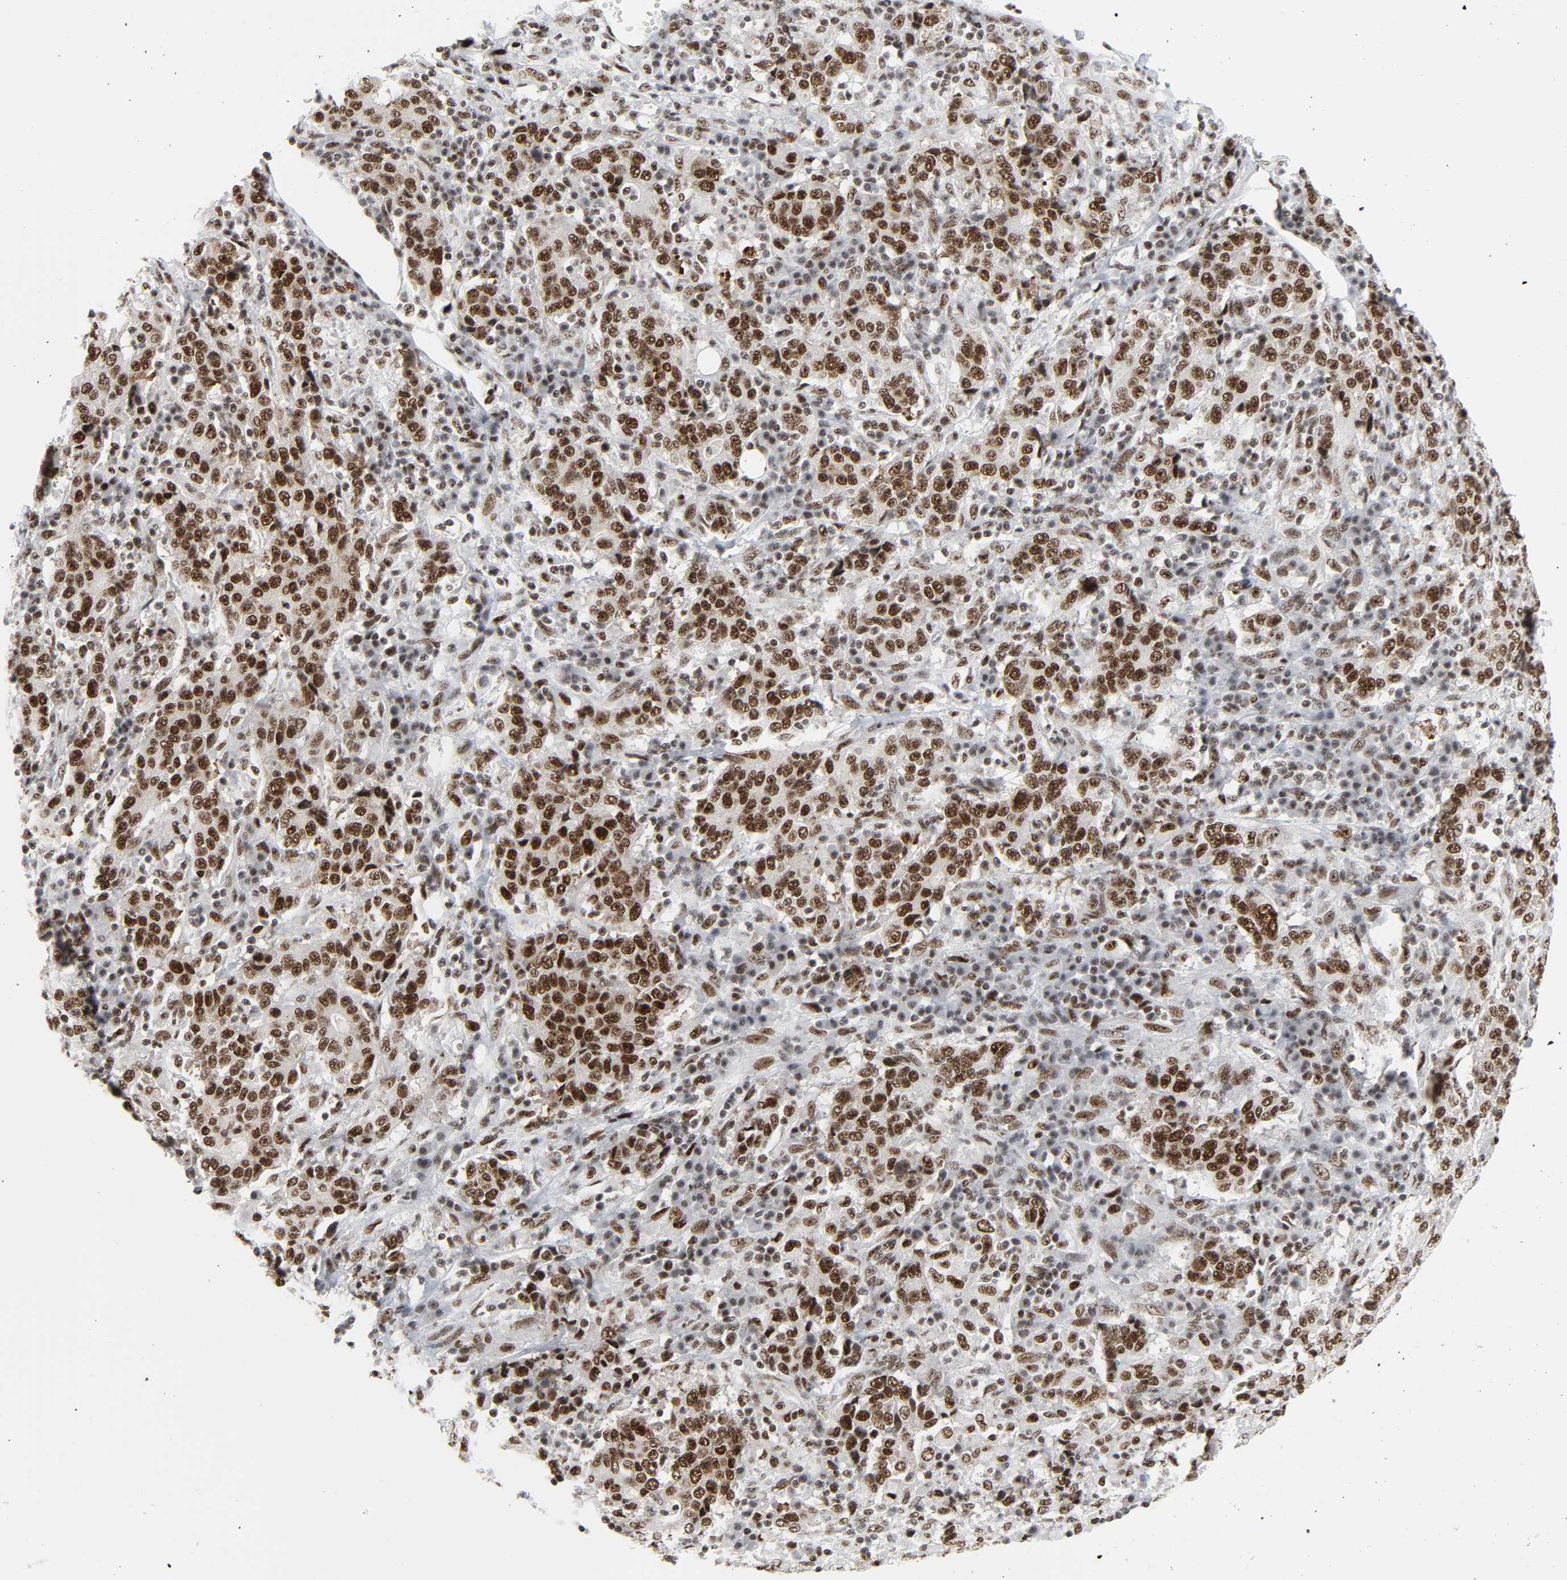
{"staining": {"intensity": "strong", "quantity": ">75%", "location": "nuclear"}, "tissue": "stomach cancer", "cell_type": "Tumor cells", "image_type": "cancer", "snomed": [{"axis": "morphology", "description": "Normal tissue, NOS"}, {"axis": "morphology", "description": "Adenocarcinoma, NOS"}, {"axis": "topography", "description": "Stomach, upper"}, {"axis": "topography", "description": "Stomach"}], "caption": "Immunohistochemistry (DAB) staining of human adenocarcinoma (stomach) reveals strong nuclear protein staining in about >75% of tumor cells. (DAB (3,3'-diaminobenzidine) = brown stain, brightfield microscopy at high magnification).", "gene": "CDK7", "patient": {"sex": "male", "age": 59}}